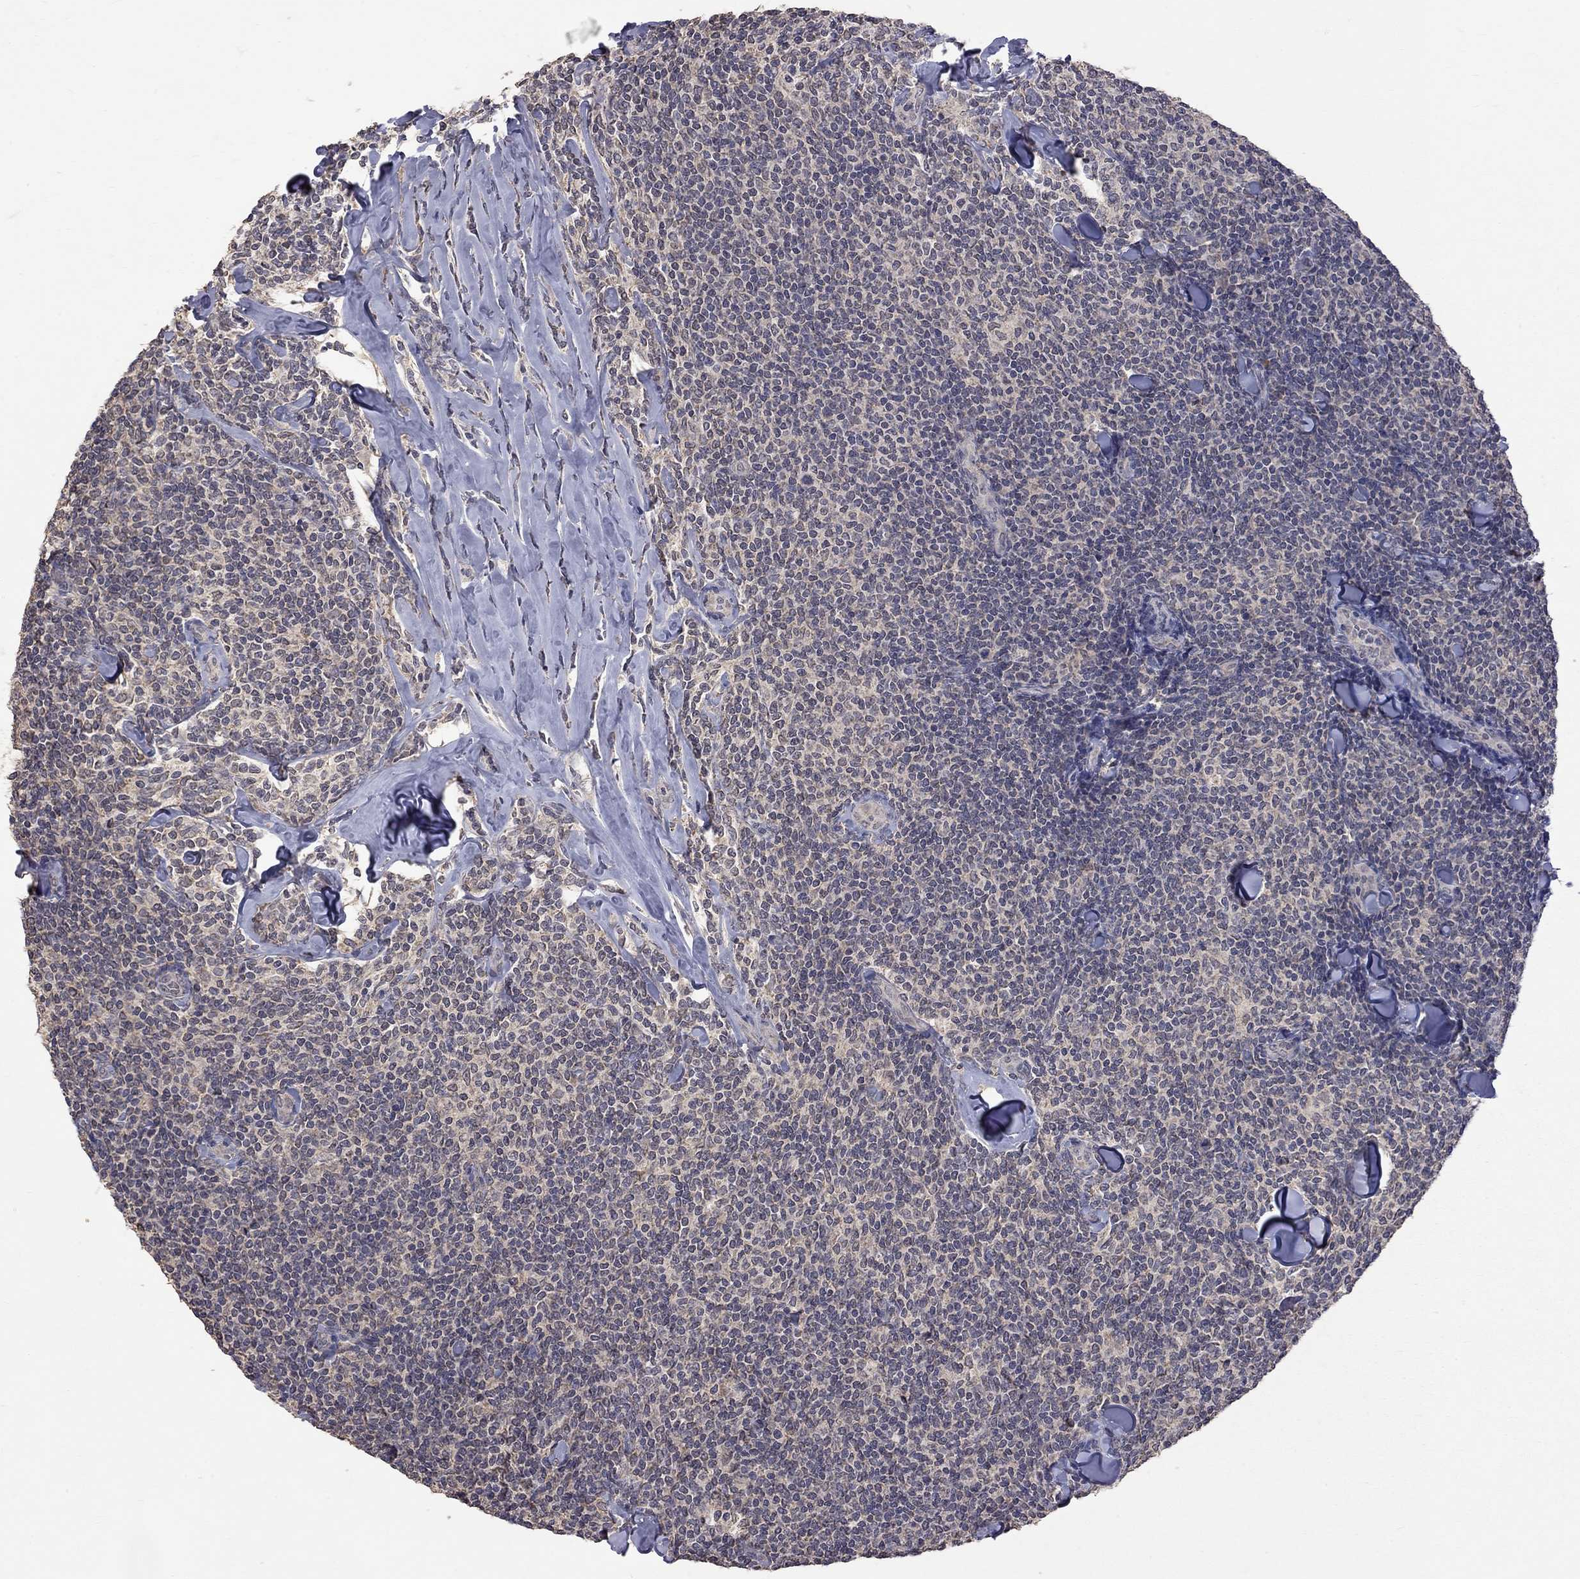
{"staining": {"intensity": "negative", "quantity": "none", "location": "none"}, "tissue": "lymphoma", "cell_type": "Tumor cells", "image_type": "cancer", "snomed": [{"axis": "morphology", "description": "Malignant lymphoma, non-Hodgkin's type, Low grade"}, {"axis": "topography", "description": "Lymph node"}], "caption": "Lymphoma was stained to show a protein in brown. There is no significant expression in tumor cells.", "gene": "HTR6", "patient": {"sex": "female", "age": 56}}